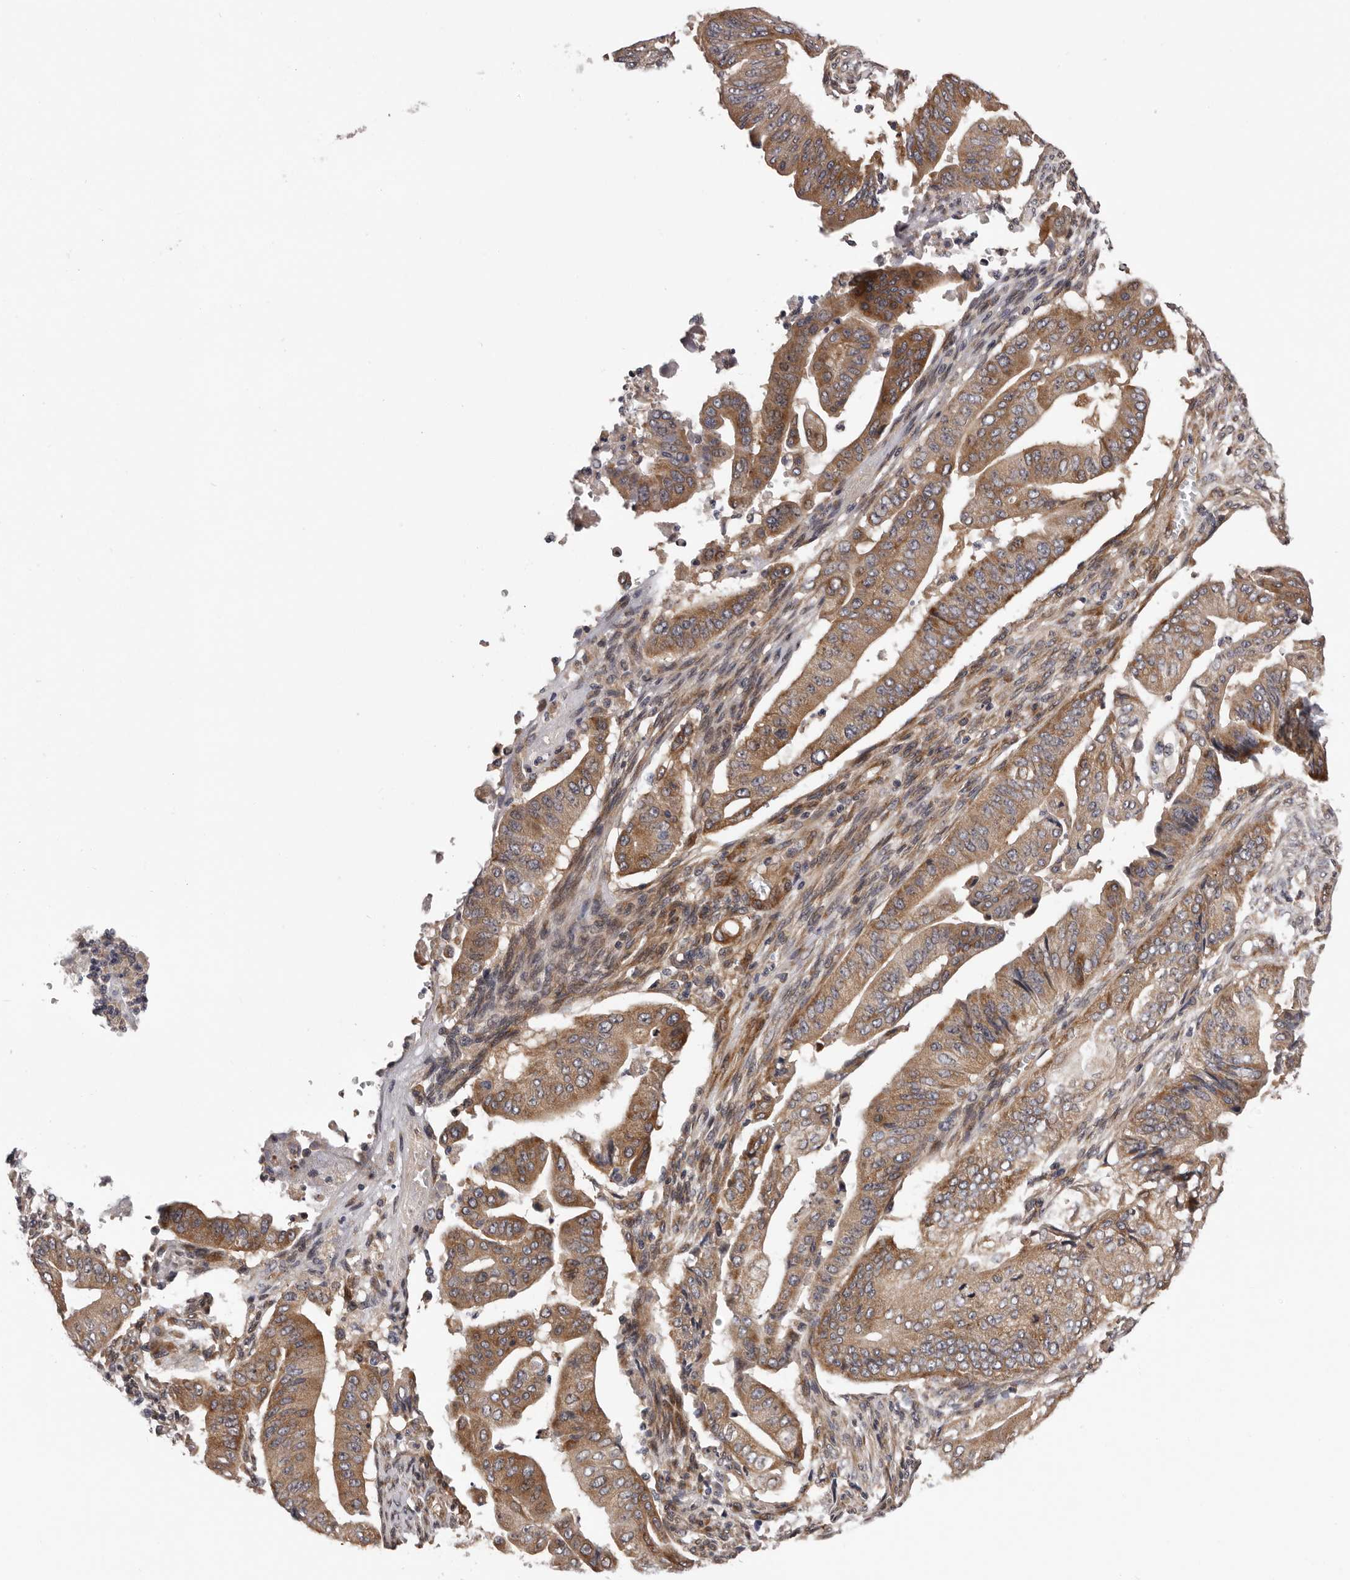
{"staining": {"intensity": "moderate", "quantity": ">75%", "location": "cytoplasmic/membranous"}, "tissue": "pancreatic cancer", "cell_type": "Tumor cells", "image_type": "cancer", "snomed": [{"axis": "morphology", "description": "Adenocarcinoma, NOS"}, {"axis": "topography", "description": "Pancreas"}], "caption": "DAB (3,3'-diaminobenzidine) immunohistochemical staining of pancreatic cancer exhibits moderate cytoplasmic/membranous protein positivity in about >75% of tumor cells.", "gene": "VPS37A", "patient": {"sex": "female", "age": 77}}